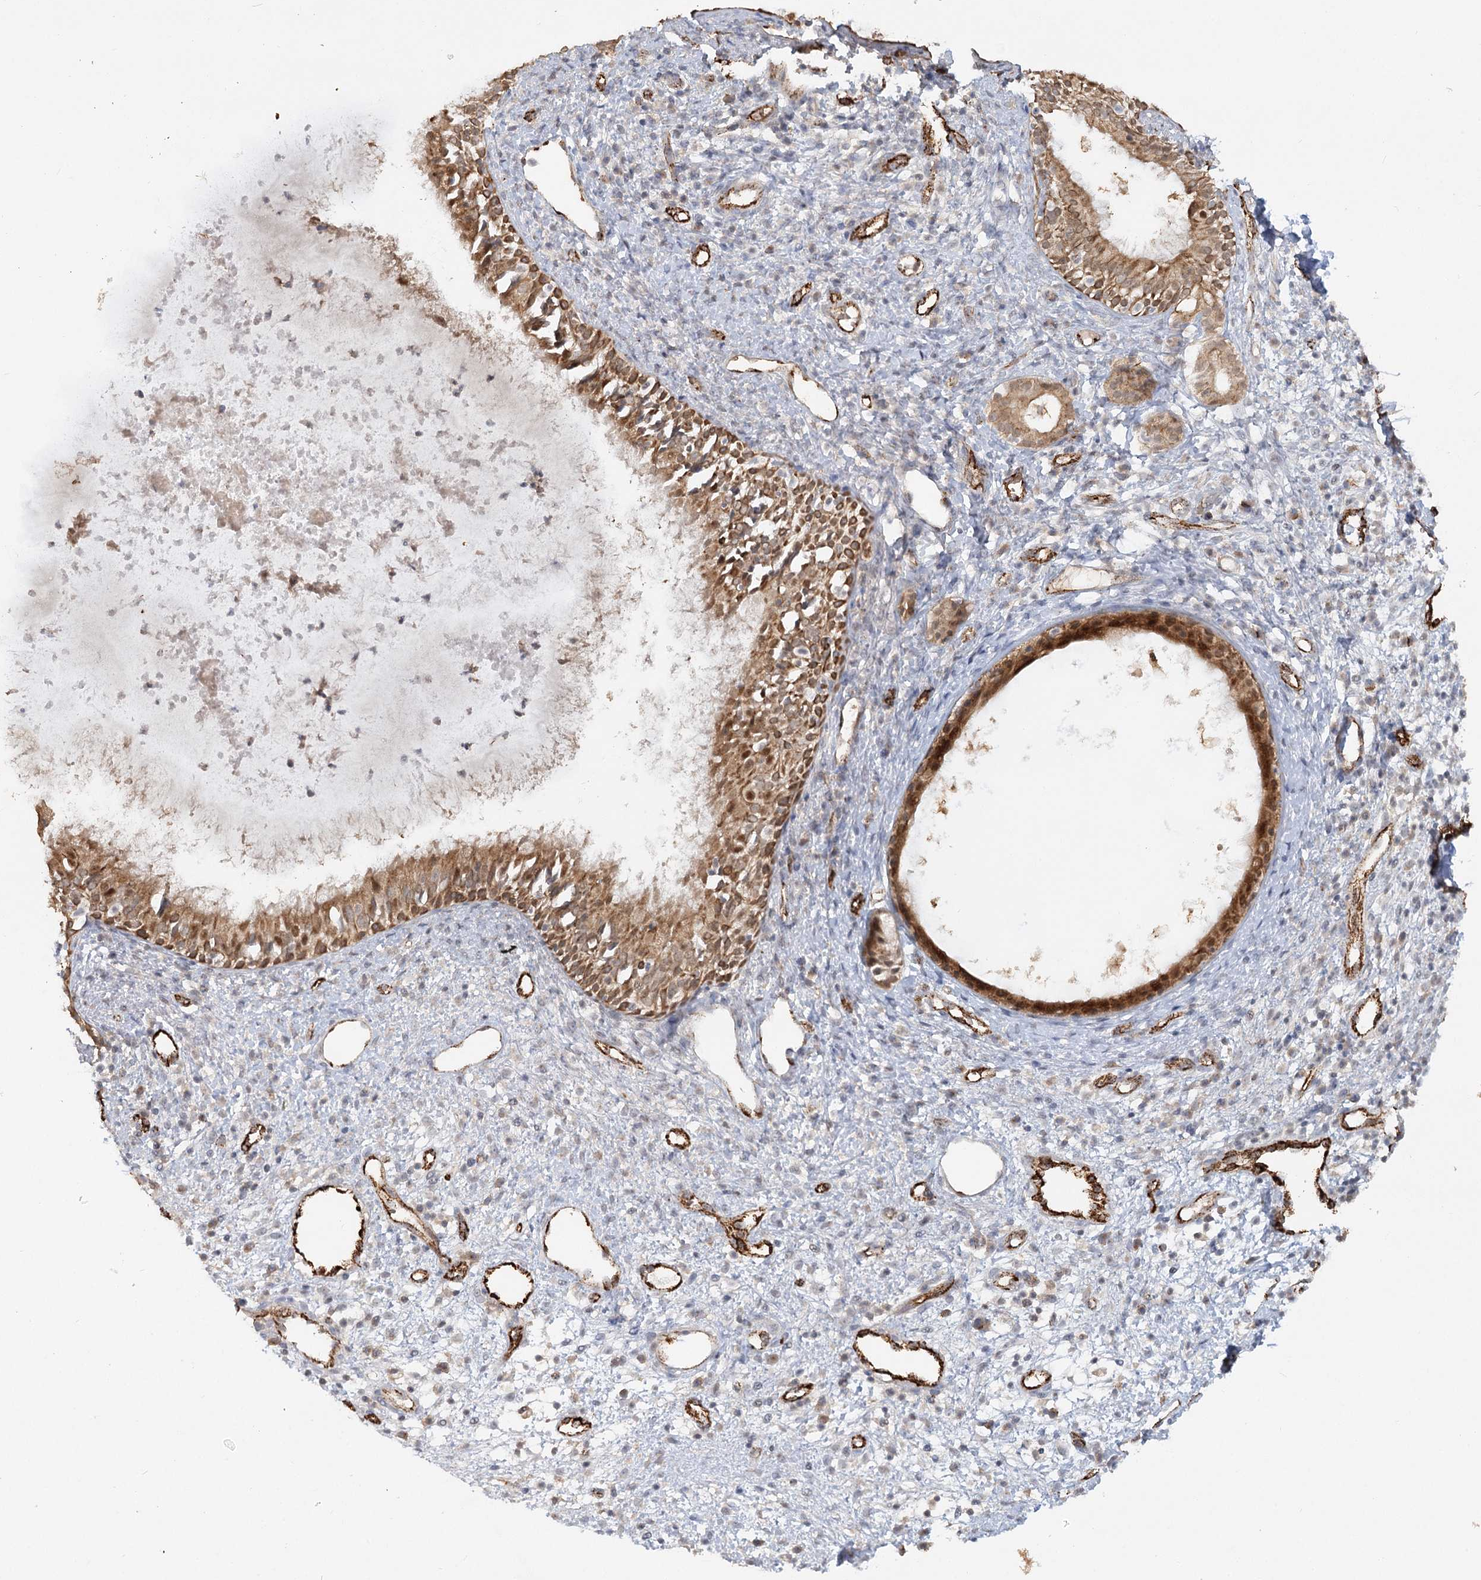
{"staining": {"intensity": "moderate", "quantity": ">75%", "location": "cytoplasmic/membranous,nuclear"}, "tissue": "nasopharynx", "cell_type": "Respiratory epithelial cells", "image_type": "normal", "snomed": [{"axis": "morphology", "description": "Normal tissue, NOS"}, {"axis": "topography", "description": "Nasopharynx"}], "caption": "DAB (3,3'-diaminobenzidine) immunohistochemical staining of benign nasopharynx reveals moderate cytoplasmic/membranous,nuclear protein expression in about >75% of respiratory epithelial cells. The staining was performed using DAB (3,3'-diaminobenzidine) to visualize the protein expression in brown, while the nuclei were stained in blue with hematoxylin (Magnification: 20x).", "gene": "KBTBD4", "patient": {"sex": "male", "age": 22}}